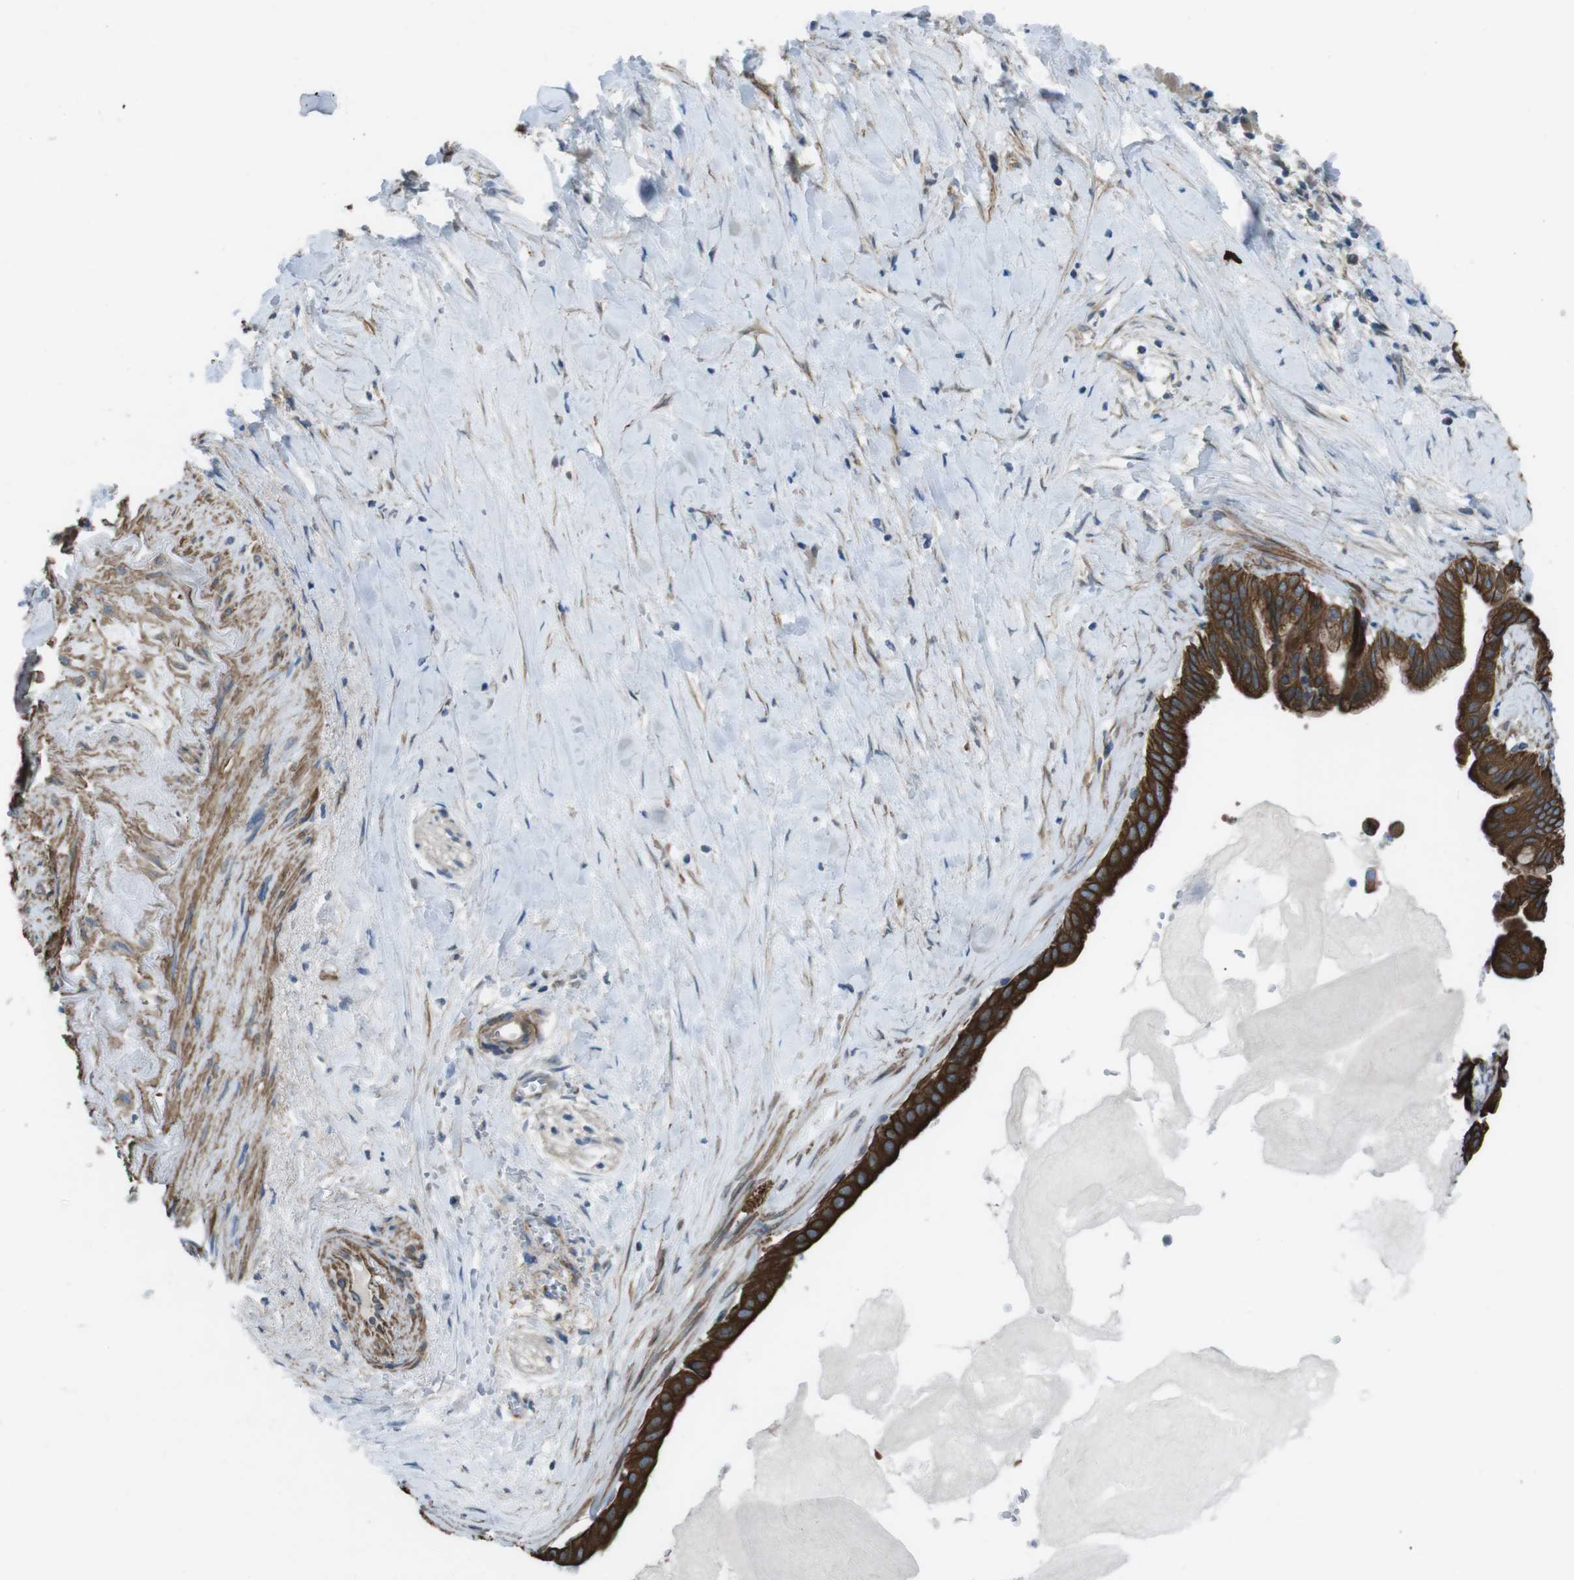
{"staining": {"intensity": "strong", "quantity": ">75%", "location": "cytoplasmic/membranous"}, "tissue": "pancreatic cancer", "cell_type": "Tumor cells", "image_type": "cancer", "snomed": [{"axis": "morphology", "description": "Adenocarcinoma, NOS"}, {"axis": "topography", "description": "Pancreas"}], "caption": "Pancreatic adenocarcinoma stained with immunohistochemistry exhibits strong cytoplasmic/membranous expression in approximately >75% of tumor cells.", "gene": "FAM174B", "patient": {"sex": "male", "age": 55}}